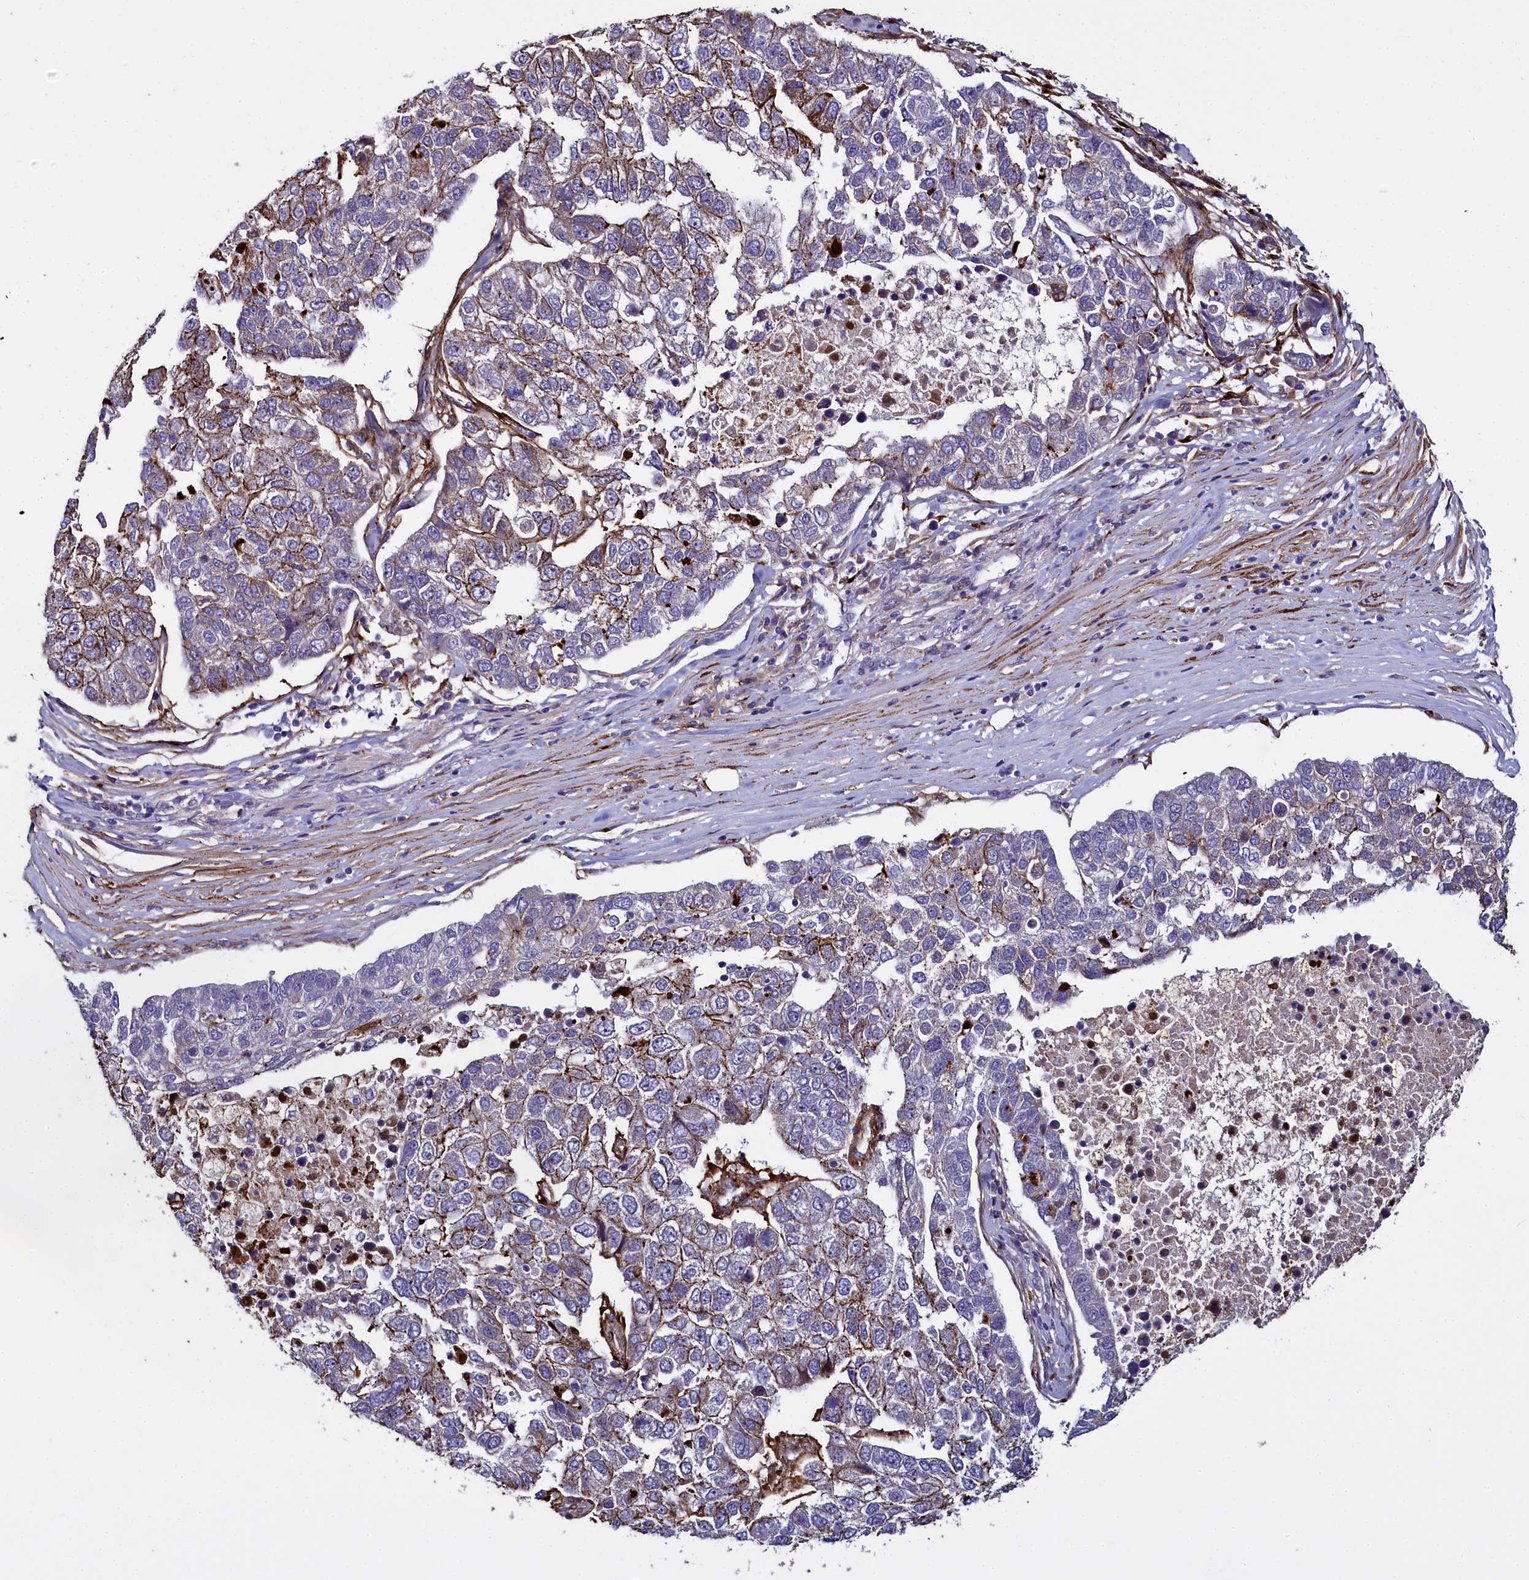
{"staining": {"intensity": "moderate", "quantity": "<25%", "location": "cytoplasmic/membranous"}, "tissue": "pancreatic cancer", "cell_type": "Tumor cells", "image_type": "cancer", "snomed": [{"axis": "morphology", "description": "Adenocarcinoma, NOS"}, {"axis": "topography", "description": "Pancreas"}], "caption": "Protein staining of pancreatic cancer tissue demonstrates moderate cytoplasmic/membranous expression in about <25% of tumor cells. The staining is performed using DAB (3,3'-diaminobenzidine) brown chromogen to label protein expression. The nuclei are counter-stained blue using hematoxylin.", "gene": "MRC2", "patient": {"sex": "female", "age": 61}}